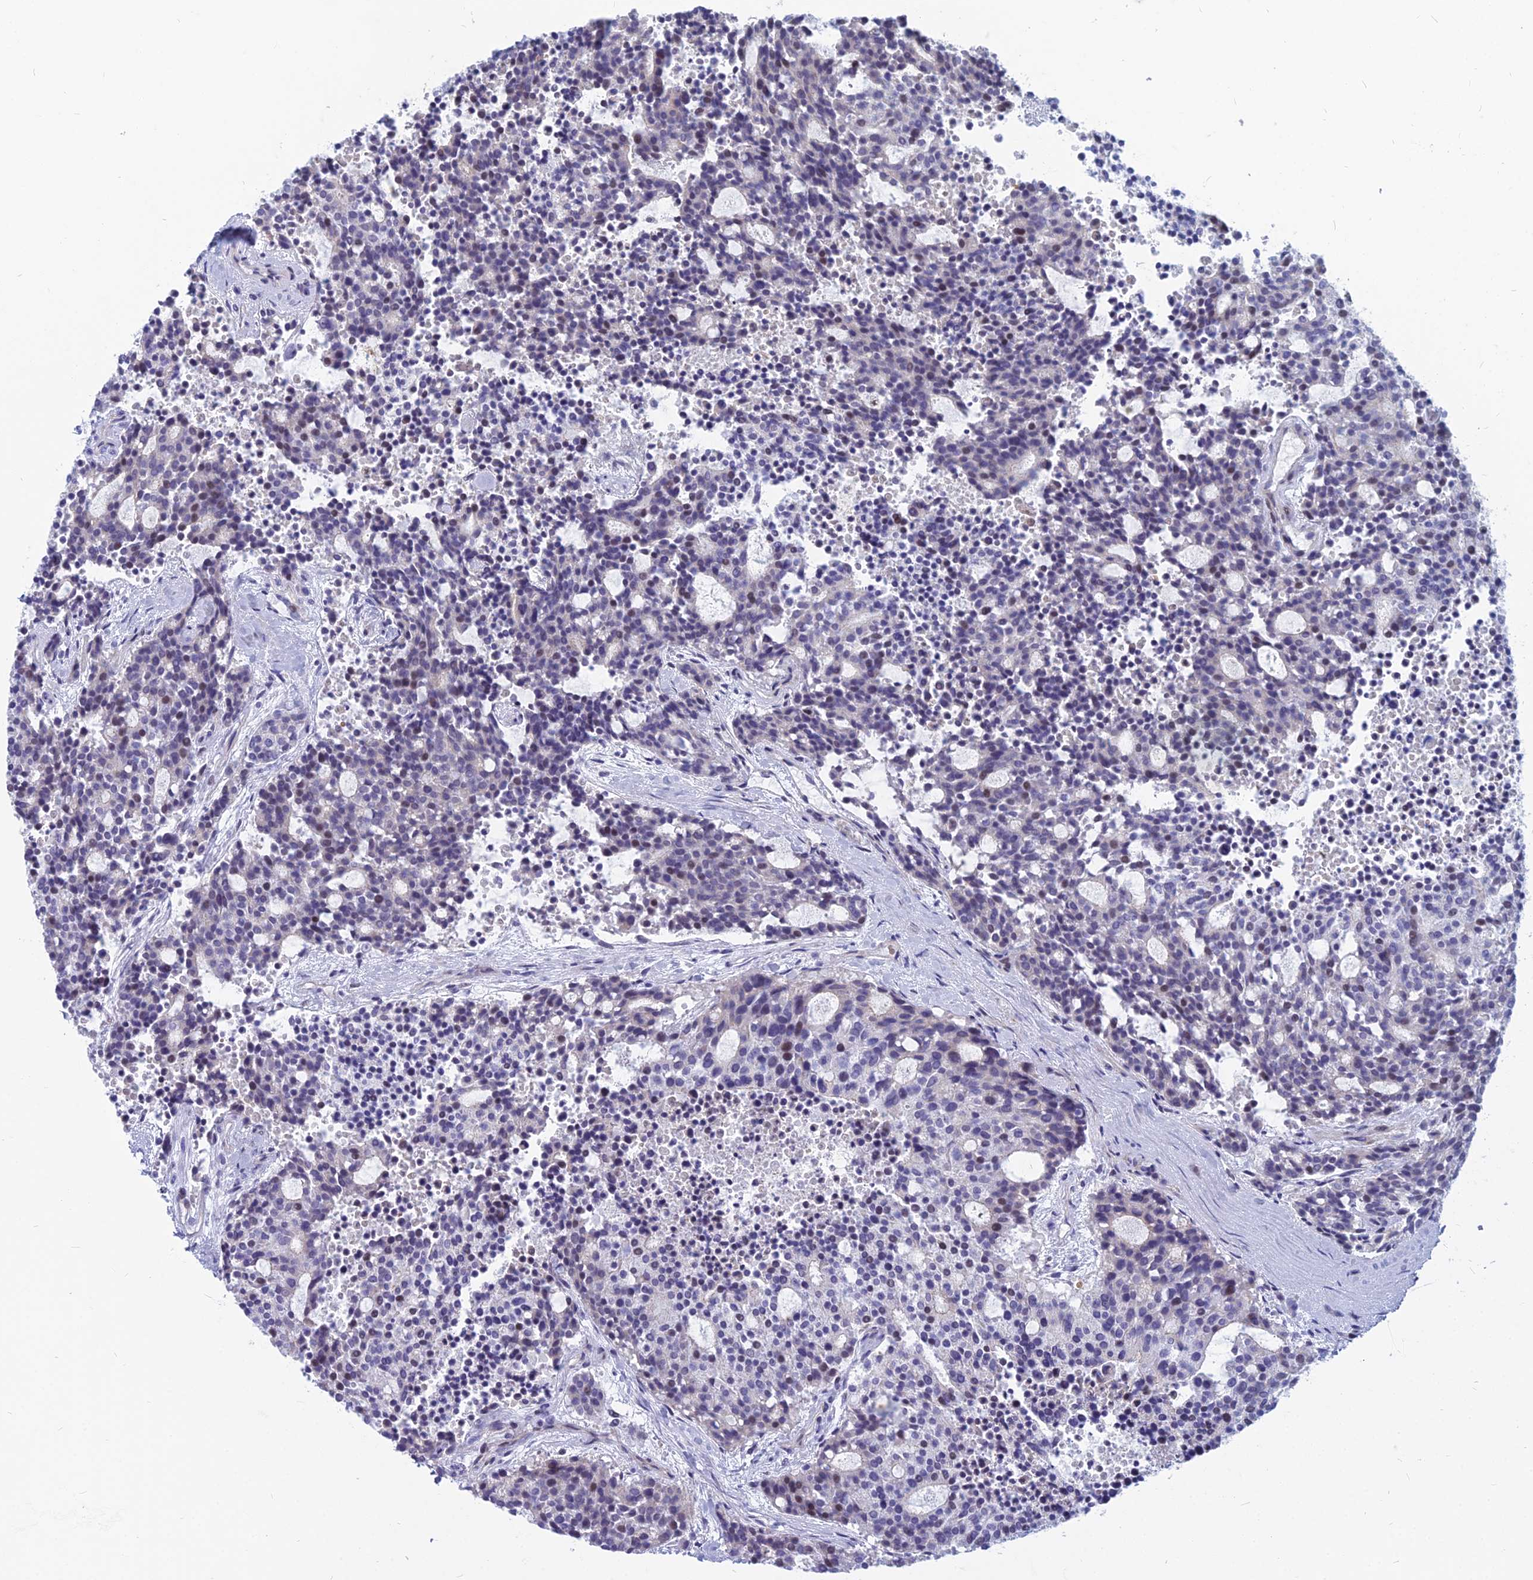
{"staining": {"intensity": "moderate", "quantity": "<25%", "location": "nuclear"}, "tissue": "carcinoid", "cell_type": "Tumor cells", "image_type": "cancer", "snomed": [{"axis": "morphology", "description": "Carcinoid, malignant, NOS"}, {"axis": "topography", "description": "Pancreas"}], "caption": "Carcinoid stained with IHC exhibits moderate nuclear expression in about <25% of tumor cells.", "gene": "MYBPC2", "patient": {"sex": "female", "age": 54}}